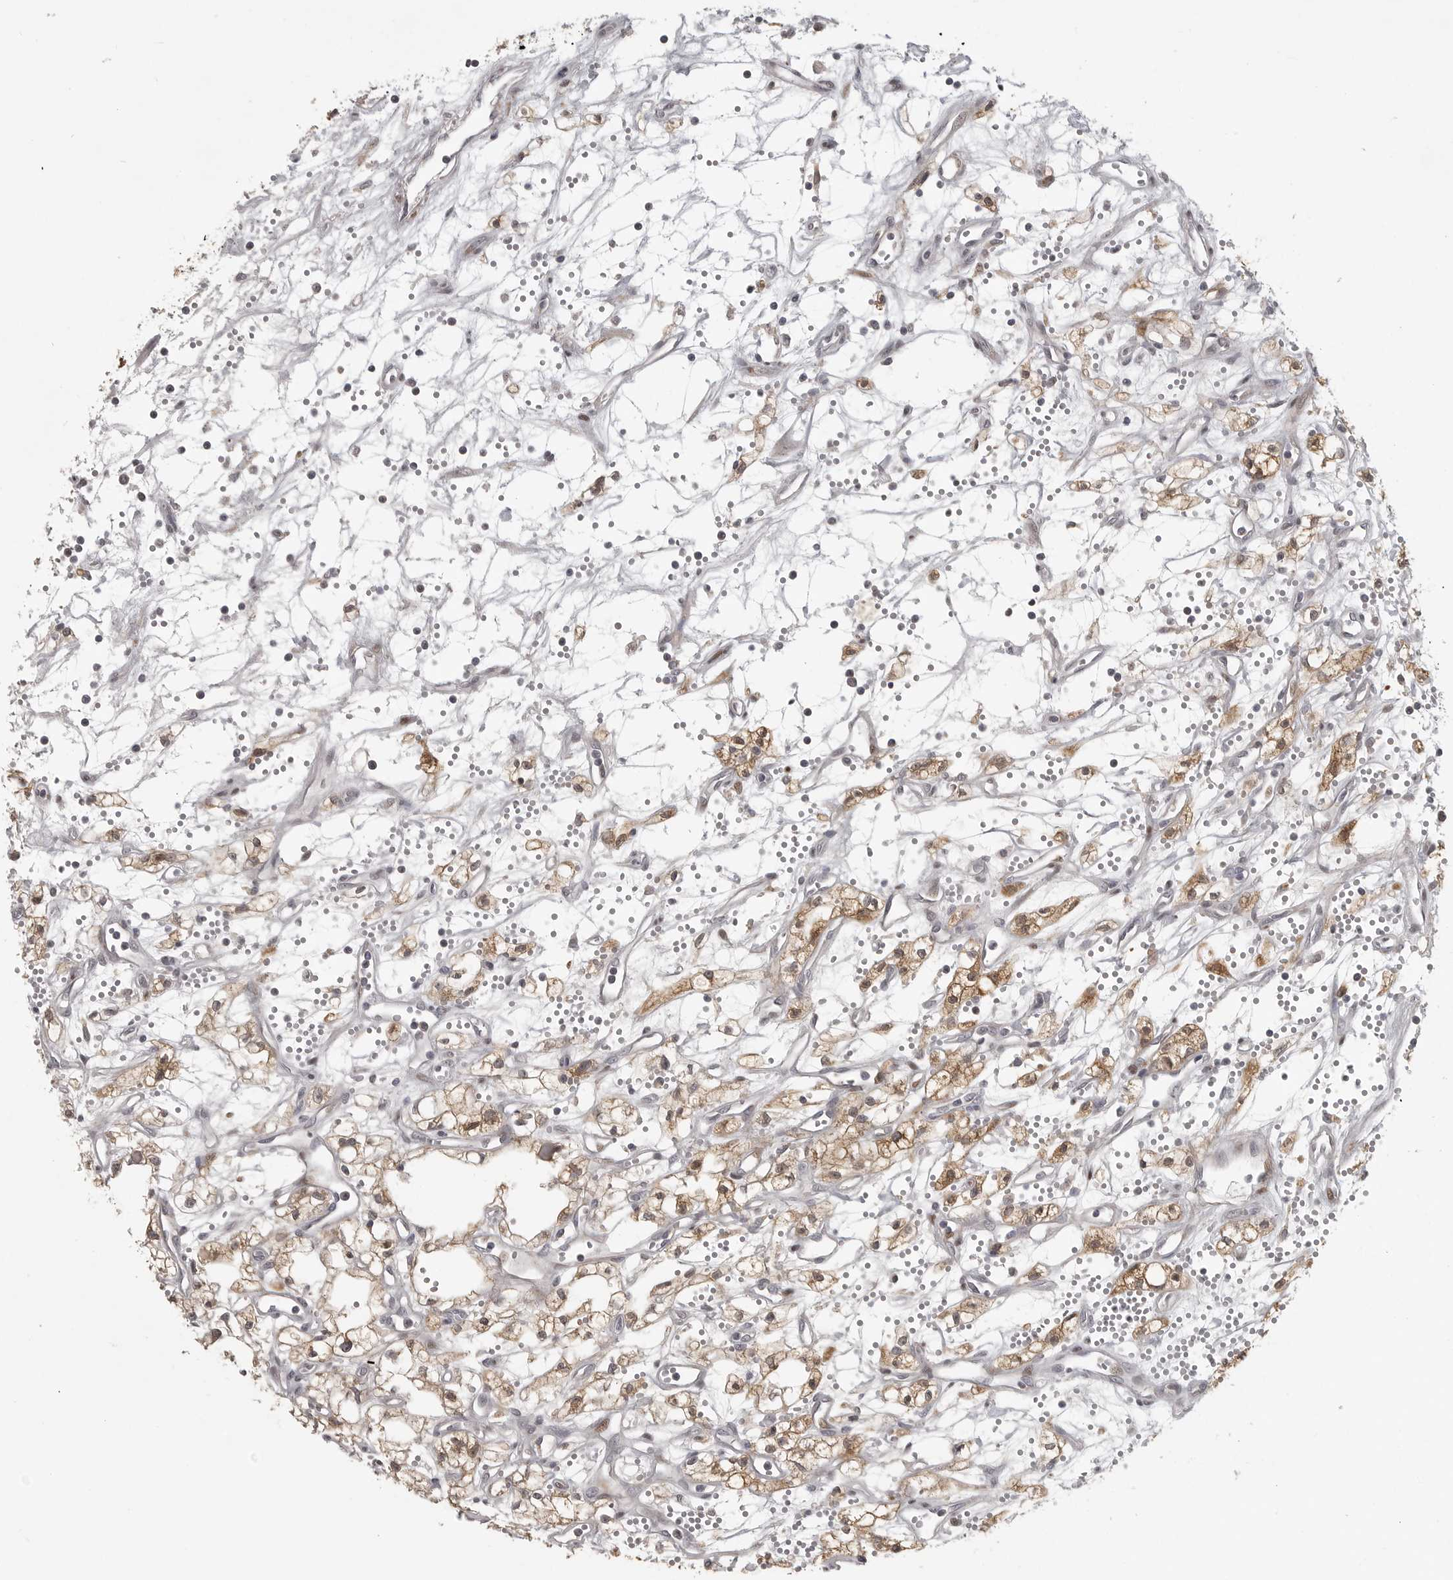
{"staining": {"intensity": "moderate", "quantity": ">75%", "location": "cytoplasmic/membranous"}, "tissue": "renal cancer", "cell_type": "Tumor cells", "image_type": "cancer", "snomed": [{"axis": "morphology", "description": "Adenocarcinoma, NOS"}, {"axis": "topography", "description": "Kidney"}], "caption": "Immunohistochemical staining of adenocarcinoma (renal) displays medium levels of moderate cytoplasmic/membranous protein positivity in about >75% of tumor cells. Nuclei are stained in blue.", "gene": "POLE2", "patient": {"sex": "male", "age": 59}}